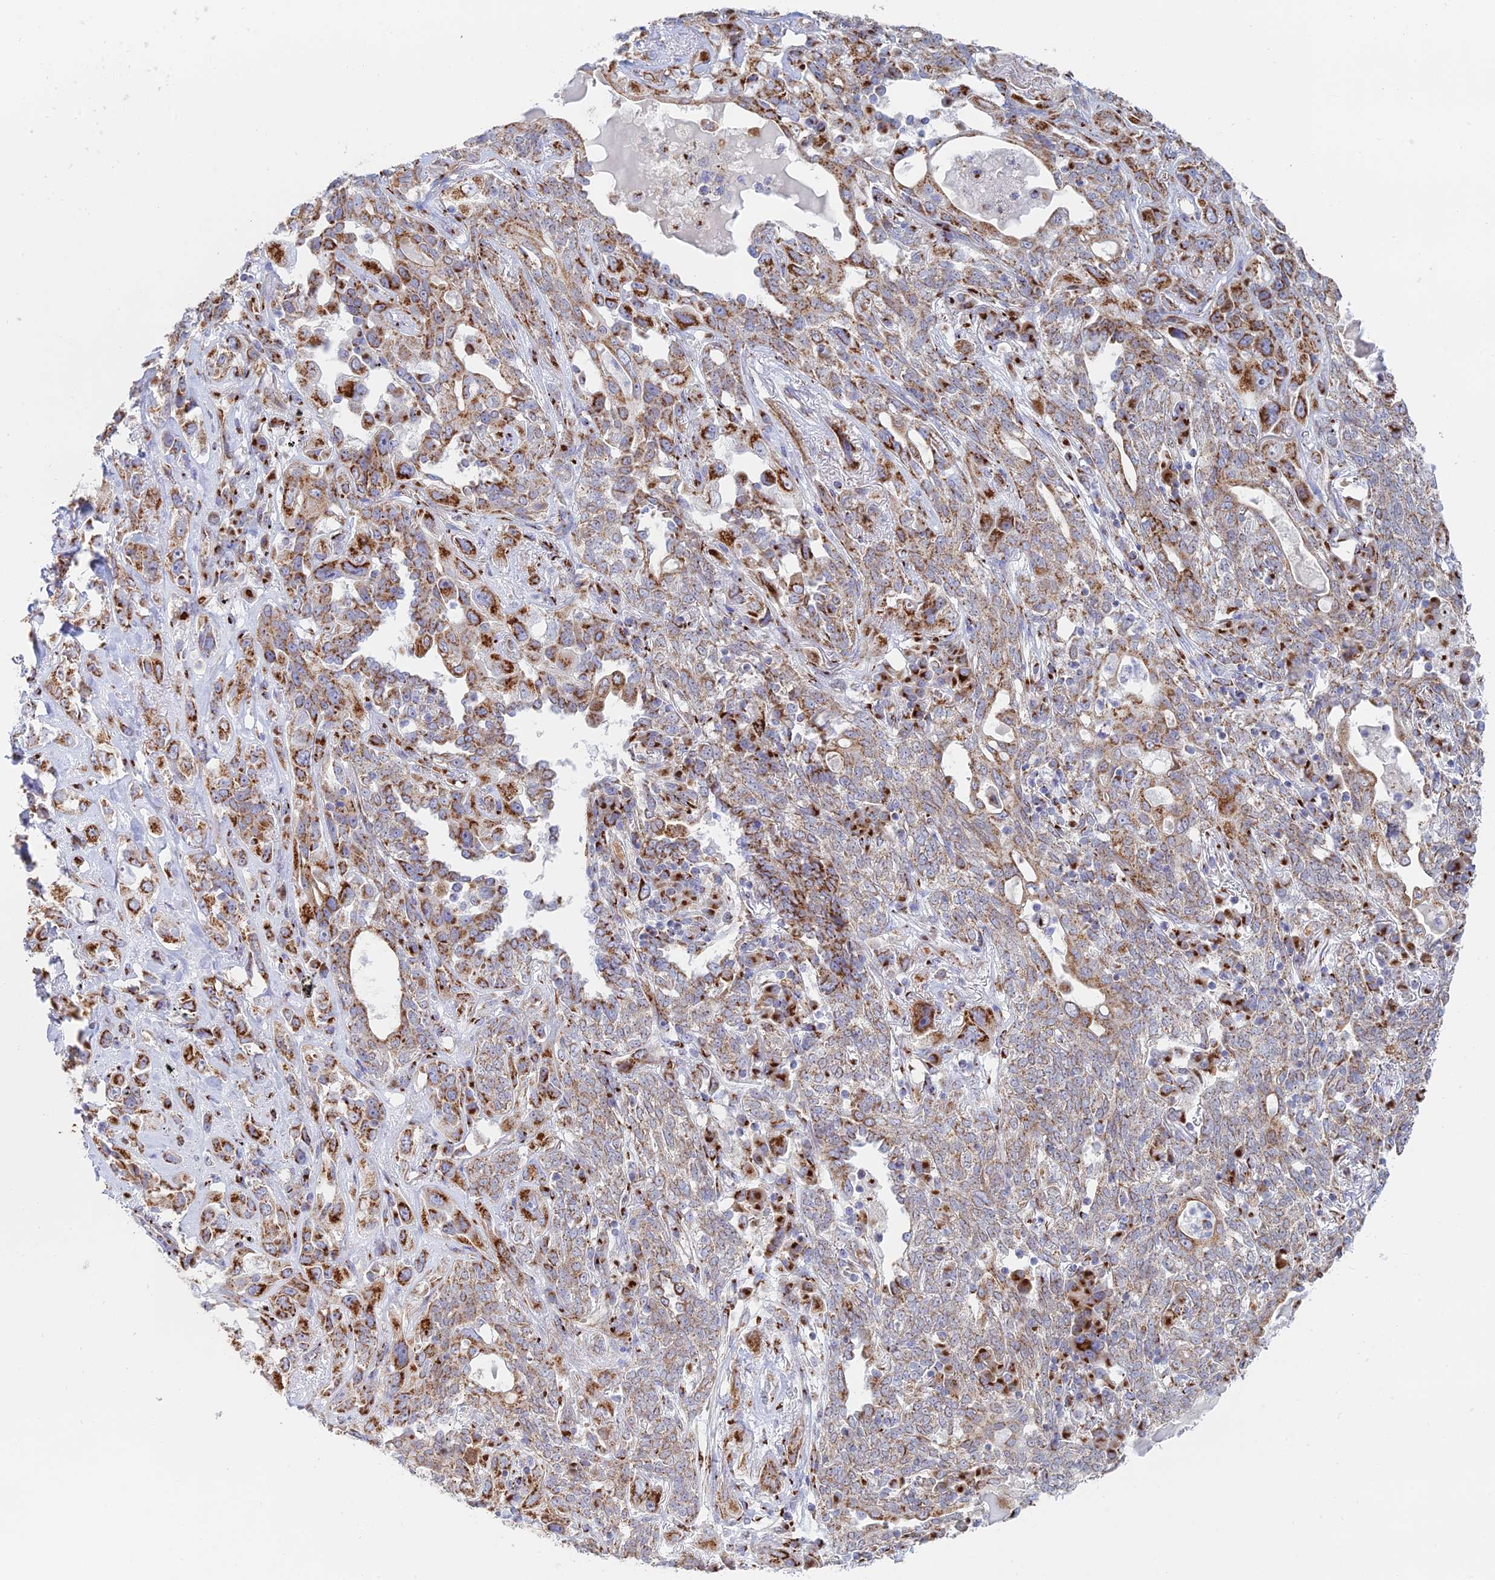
{"staining": {"intensity": "moderate", "quantity": ">75%", "location": "cytoplasmic/membranous"}, "tissue": "lung cancer", "cell_type": "Tumor cells", "image_type": "cancer", "snomed": [{"axis": "morphology", "description": "Squamous cell carcinoma, NOS"}, {"axis": "topography", "description": "Lung"}], "caption": "Tumor cells demonstrate moderate cytoplasmic/membranous staining in about >75% of cells in lung cancer (squamous cell carcinoma).", "gene": "HS2ST1", "patient": {"sex": "female", "age": 70}}